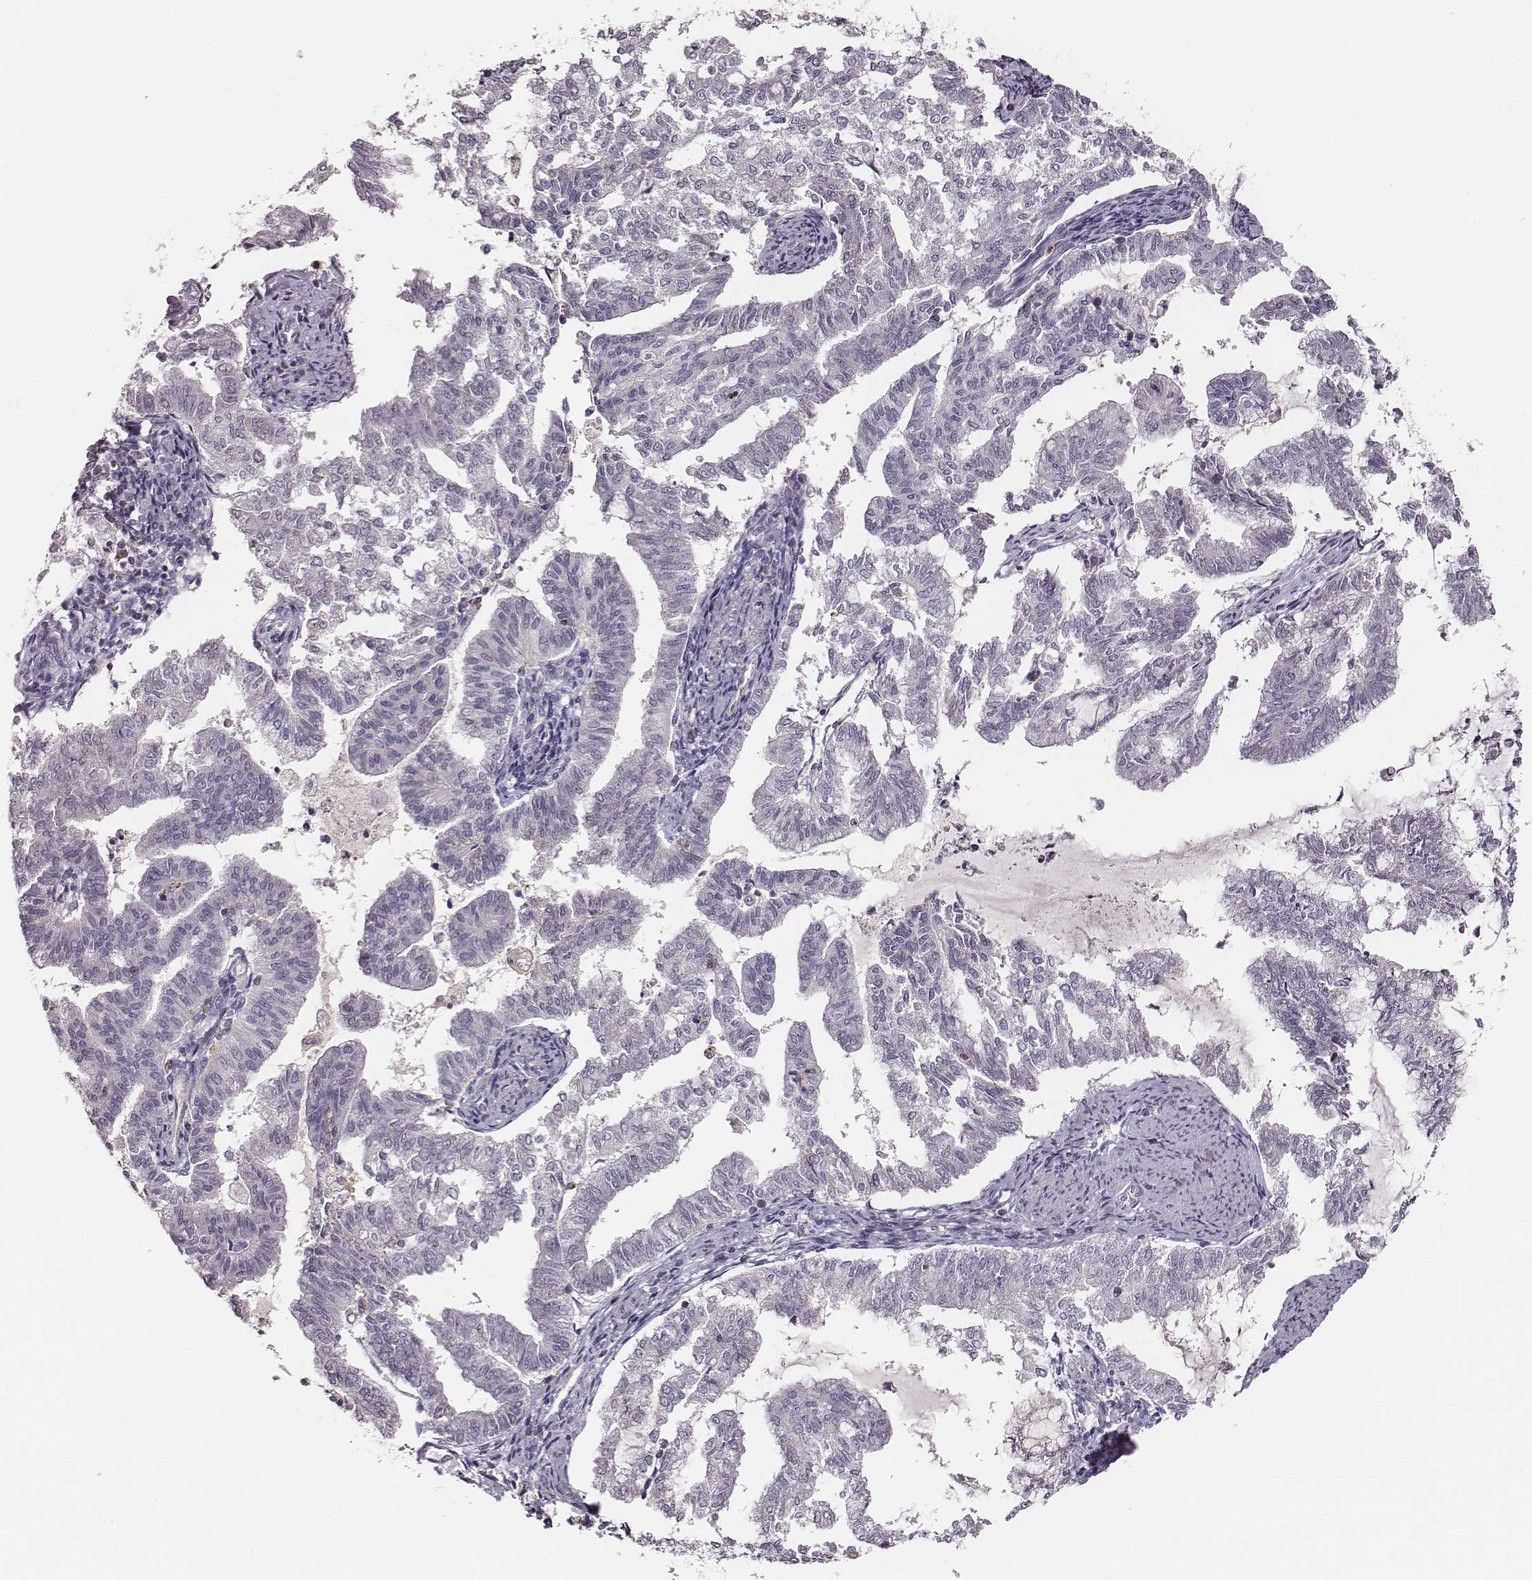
{"staining": {"intensity": "negative", "quantity": "none", "location": "none"}, "tissue": "endometrial cancer", "cell_type": "Tumor cells", "image_type": "cancer", "snomed": [{"axis": "morphology", "description": "Adenocarcinoma, NOS"}, {"axis": "topography", "description": "Endometrium"}], "caption": "DAB (3,3'-diaminobenzidine) immunohistochemical staining of human adenocarcinoma (endometrial) exhibits no significant expression in tumor cells.", "gene": "ZYX", "patient": {"sex": "female", "age": 79}}